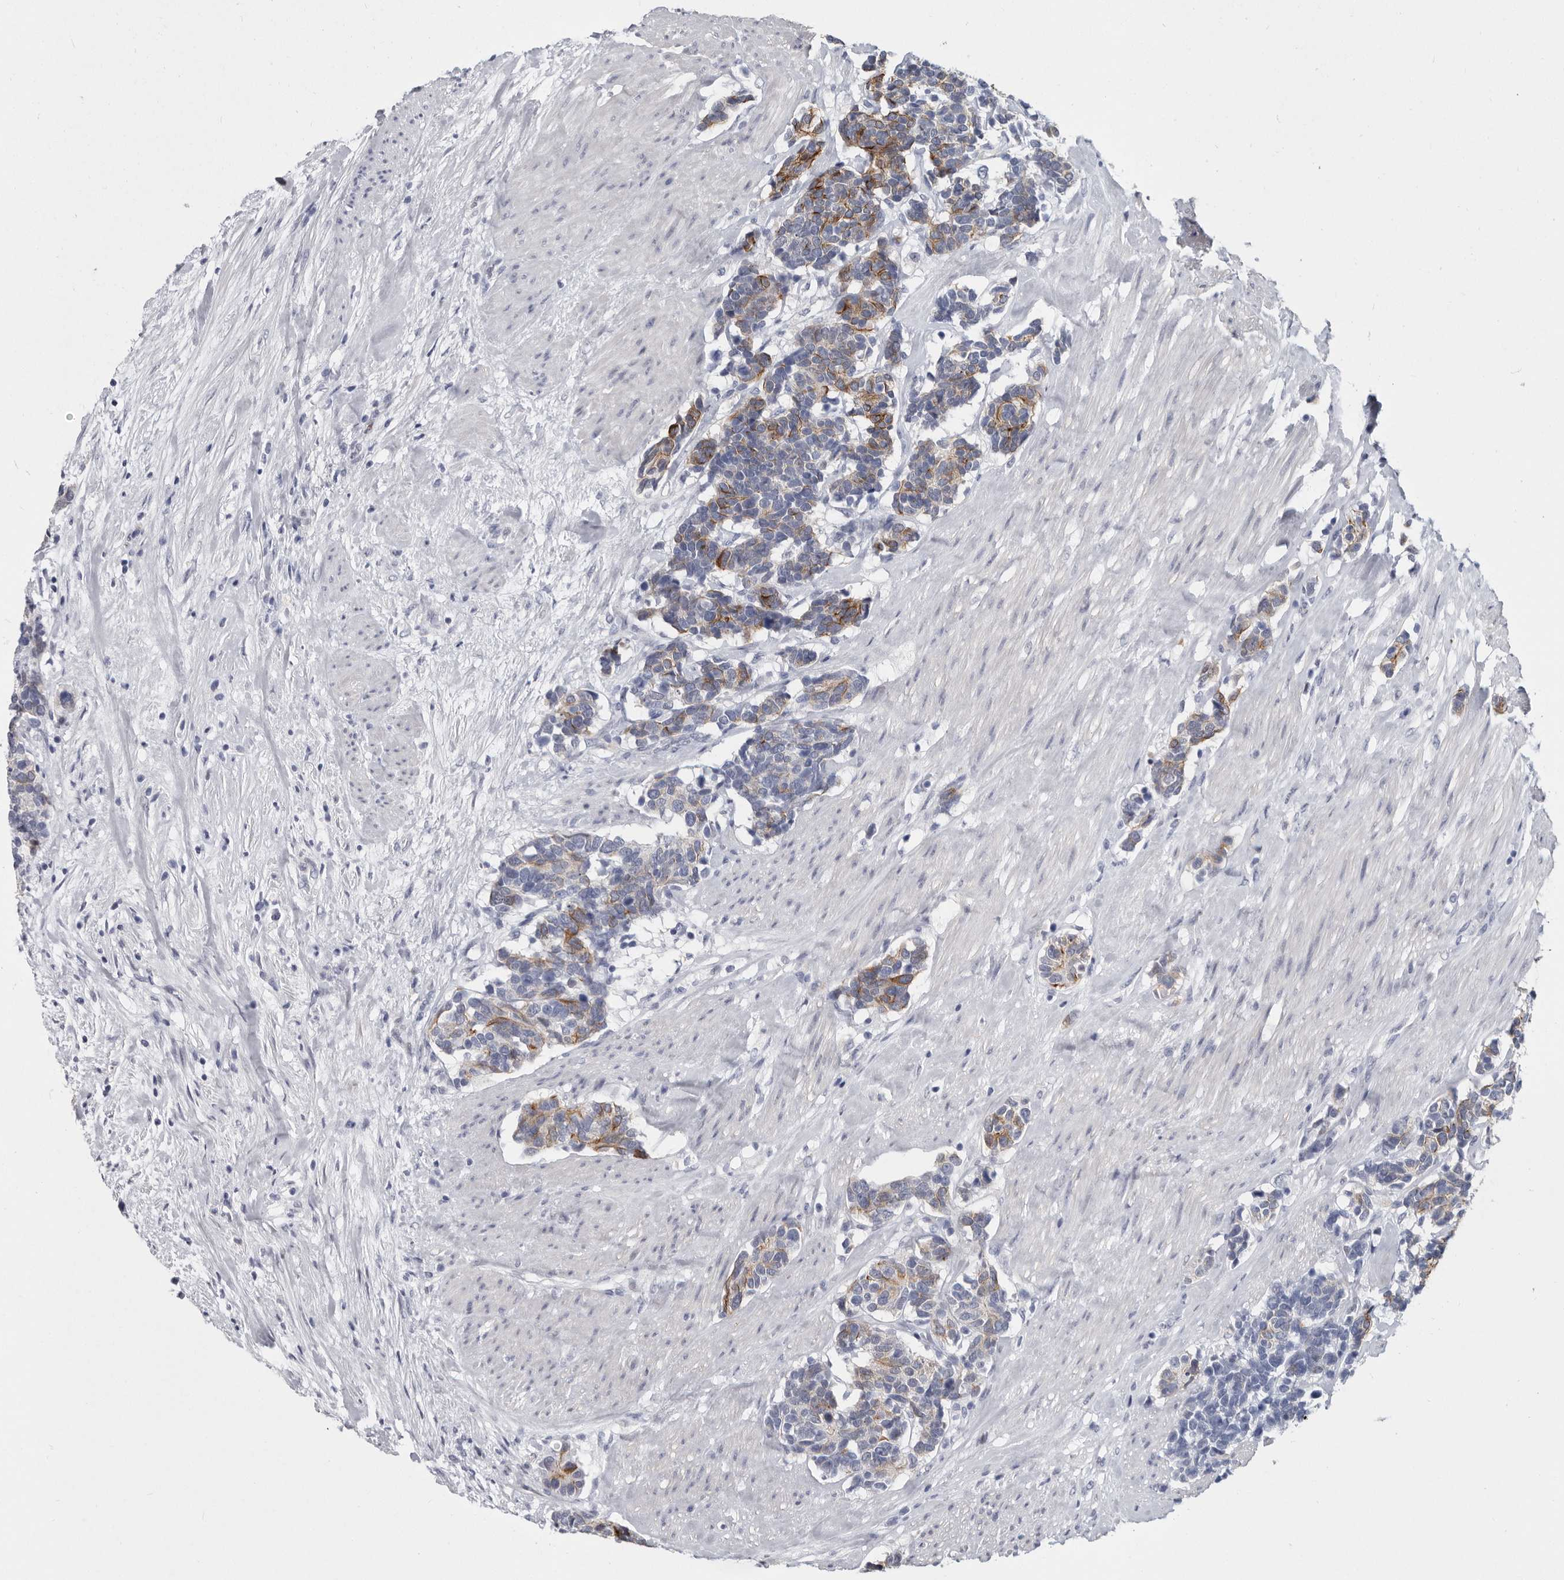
{"staining": {"intensity": "moderate", "quantity": "<25%", "location": "cytoplasmic/membranous"}, "tissue": "carcinoid", "cell_type": "Tumor cells", "image_type": "cancer", "snomed": [{"axis": "morphology", "description": "Carcinoma, NOS"}, {"axis": "morphology", "description": "Carcinoid, malignant, NOS"}, {"axis": "topography", "description": "Urinary bladder"}], "caption": "IHC of human carcinoid shows low levels of moderate cytoplasmic/membranous positivity in about <25% of tumor cells.", "gene": "WRAP73", "patient": {"sex": "male", "age": 57}}